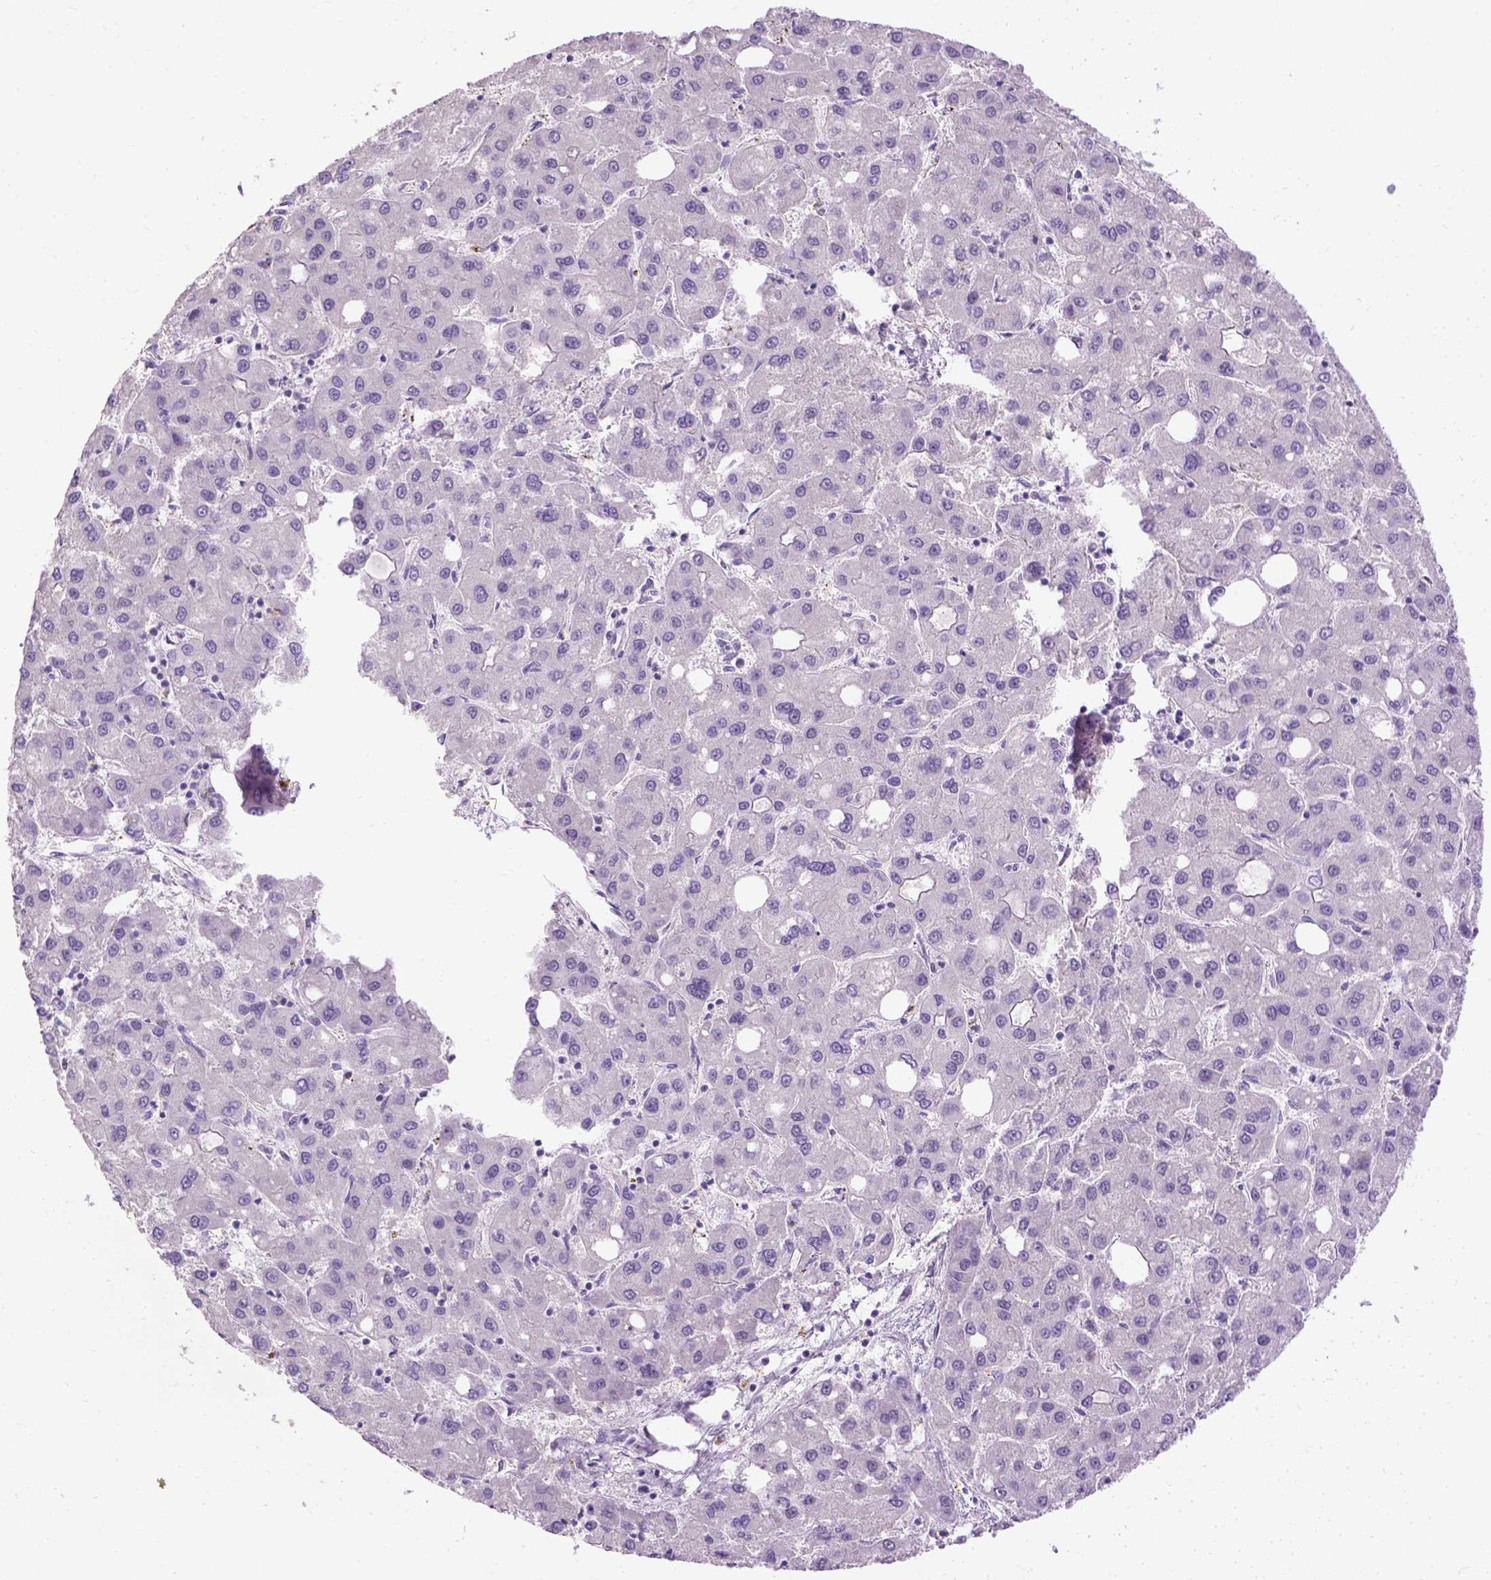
{"staining": {"intensity": "negative", "quantity": "none", "location": "none"}, "tissue": "liver cancer", "cell_type": "Tumor cells", "image_type": "cancer", "snomed": [{"axis": "morphology", "description": "Carcinoma, Hepatocellular, NOS"}, {"axis": "topography", "description": "Liver"}], "caption": "Histopathology image shows no protein positivity in tumor cells of liver cancer tissue.", "gene": "CYP24A1", "patient": {"sex": "male", "age": 73}}